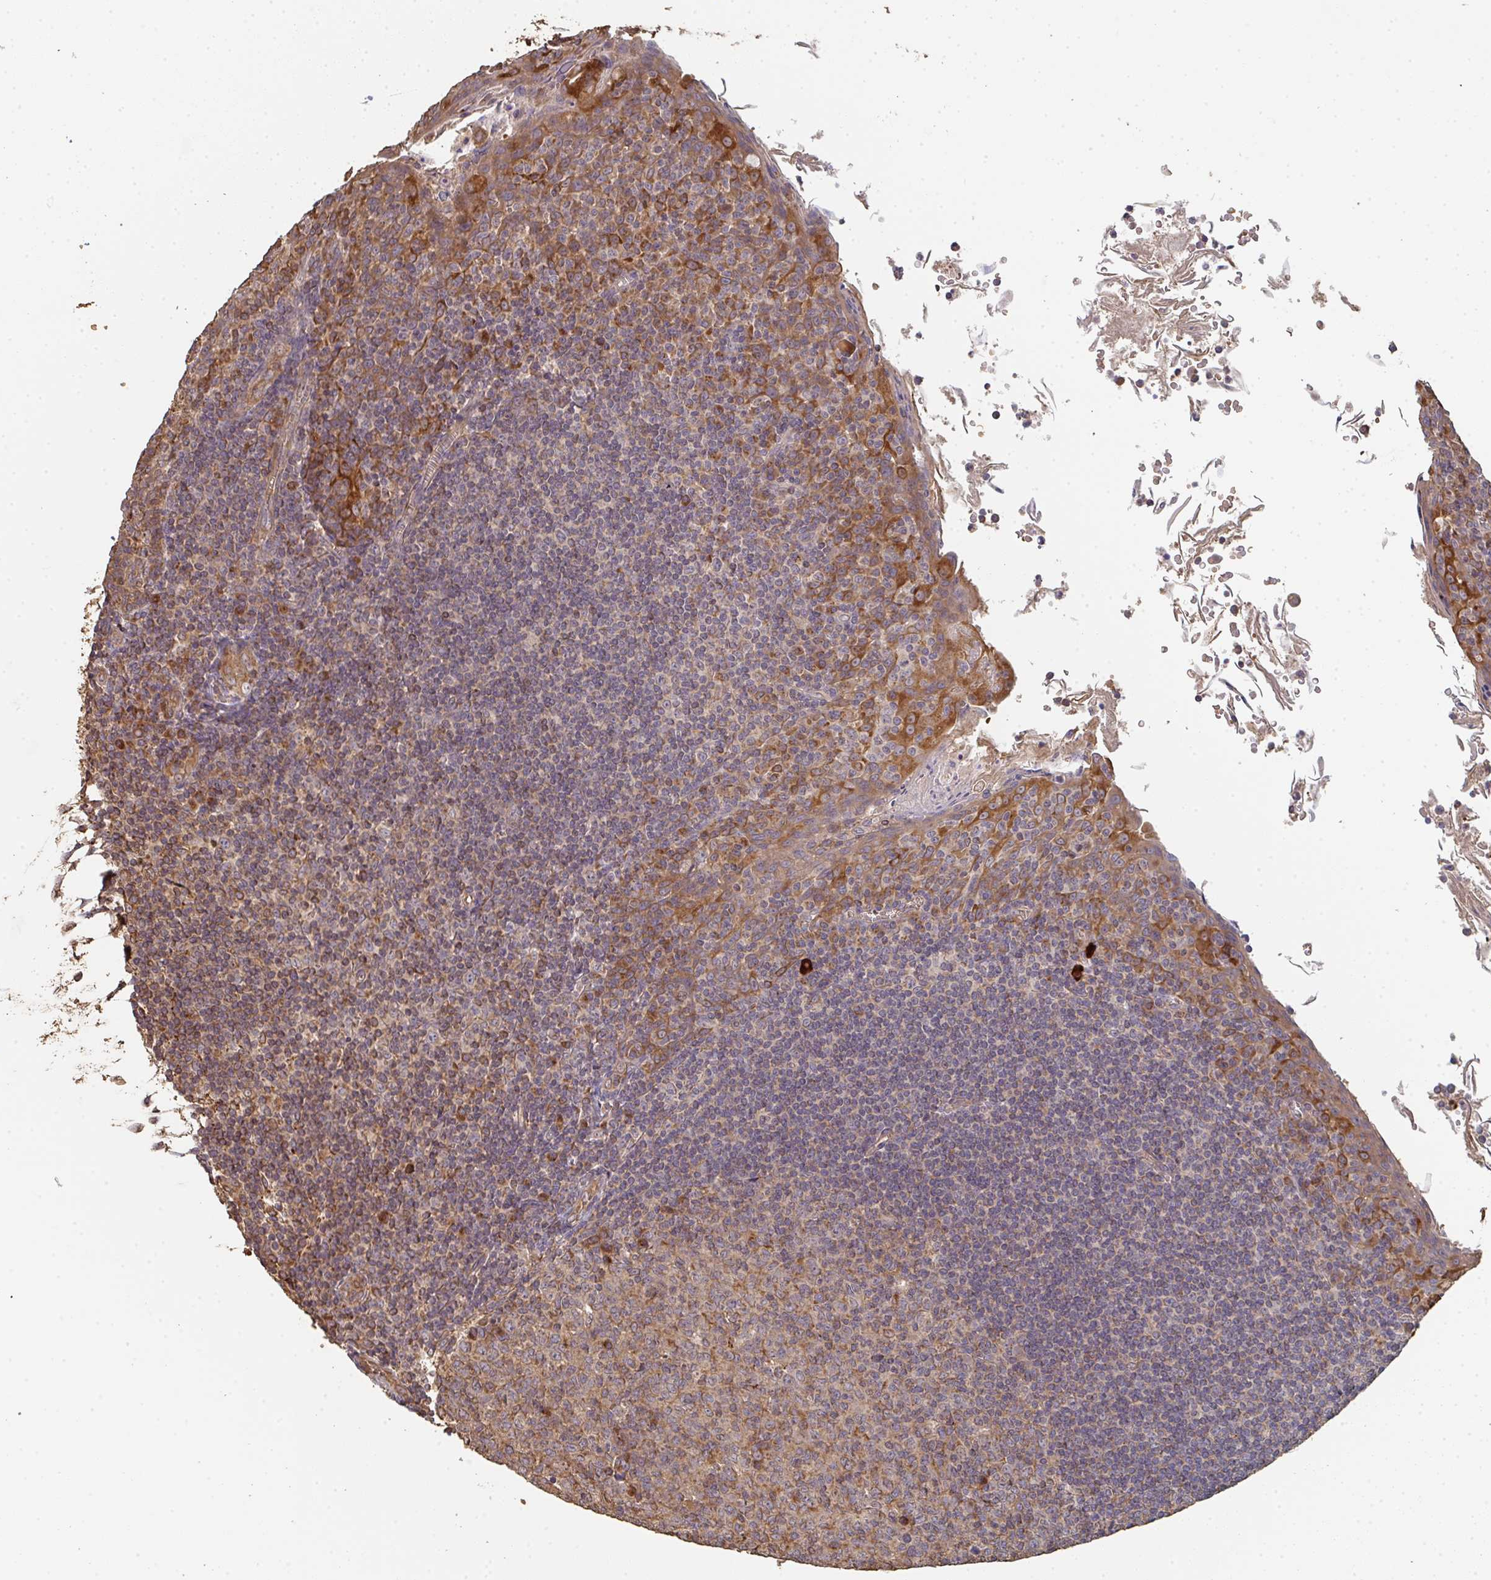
{"staining": {"intensity": "moderate", "quantity": "25%-75%", "location": "cytoplasmic/membranous"}, "tissue": "tonsil", "cell_type": "Germinal center cells", "image_type": "normal", "snomed": [{"axis": "morphology", "description": "Normal tissue, NOS"}, {"axis": "topography", "description": "Tonsil"}], "caption": "The histopathology image exhibits immunohistochemical staining of unremarkable tonsil. There is moderate cytoplasmic/membranous positivity is appreciated in approximately 25%-75% of germinal center cells. (brown staining indicates protein expression, while blue staining denotes nuclei).", "gene": "POLG", "patient": {"sex": "male", "age": 27}}